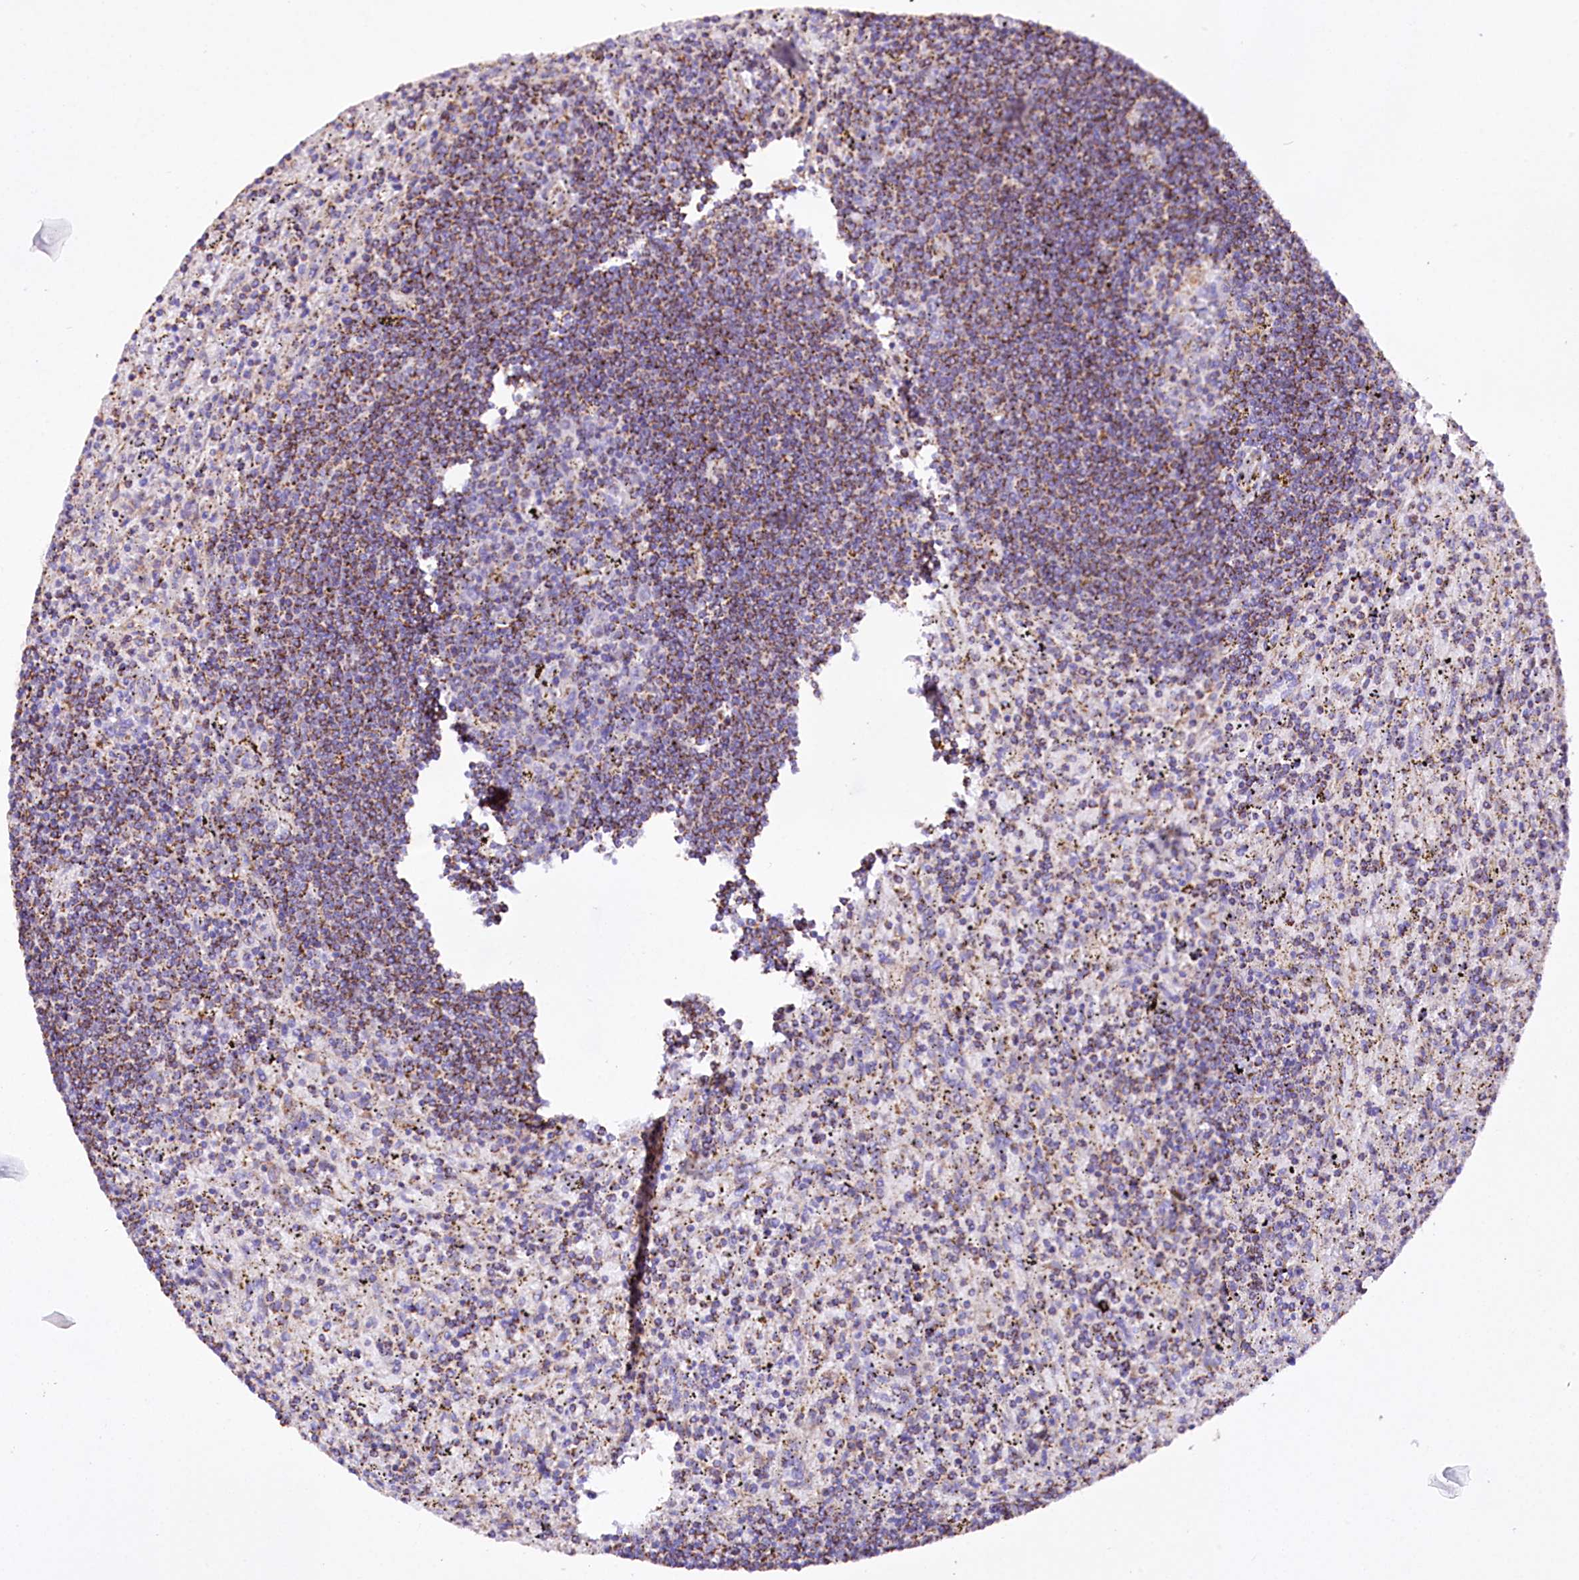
{"staining": {"intensity": "moderate", "quantity": ">75%", "location": "cytoplasmic/membranous"}, "tissue": "lymphoma", "cell_type": "Tumor cells", "image_type": "cancer", "snomed": [{"axis": "morphology", "description": "Malignant lymphoma, non-Hodgkin's type, Low grade"}, {"axis": "topography", "description": "Spleen"}], "caption": "Malignant lymphoma, non-Hodgkin's type (low-grade) was stained to show a protein in brown. There is medium levels of moderate cytoplasmic/membranous staining in approximately >75% of tumor cells. (DAB = brown stain, brightfield microscopy at high magnification).", "gene": "APLP2", "patient": {"sex": "male", "age": 76}}